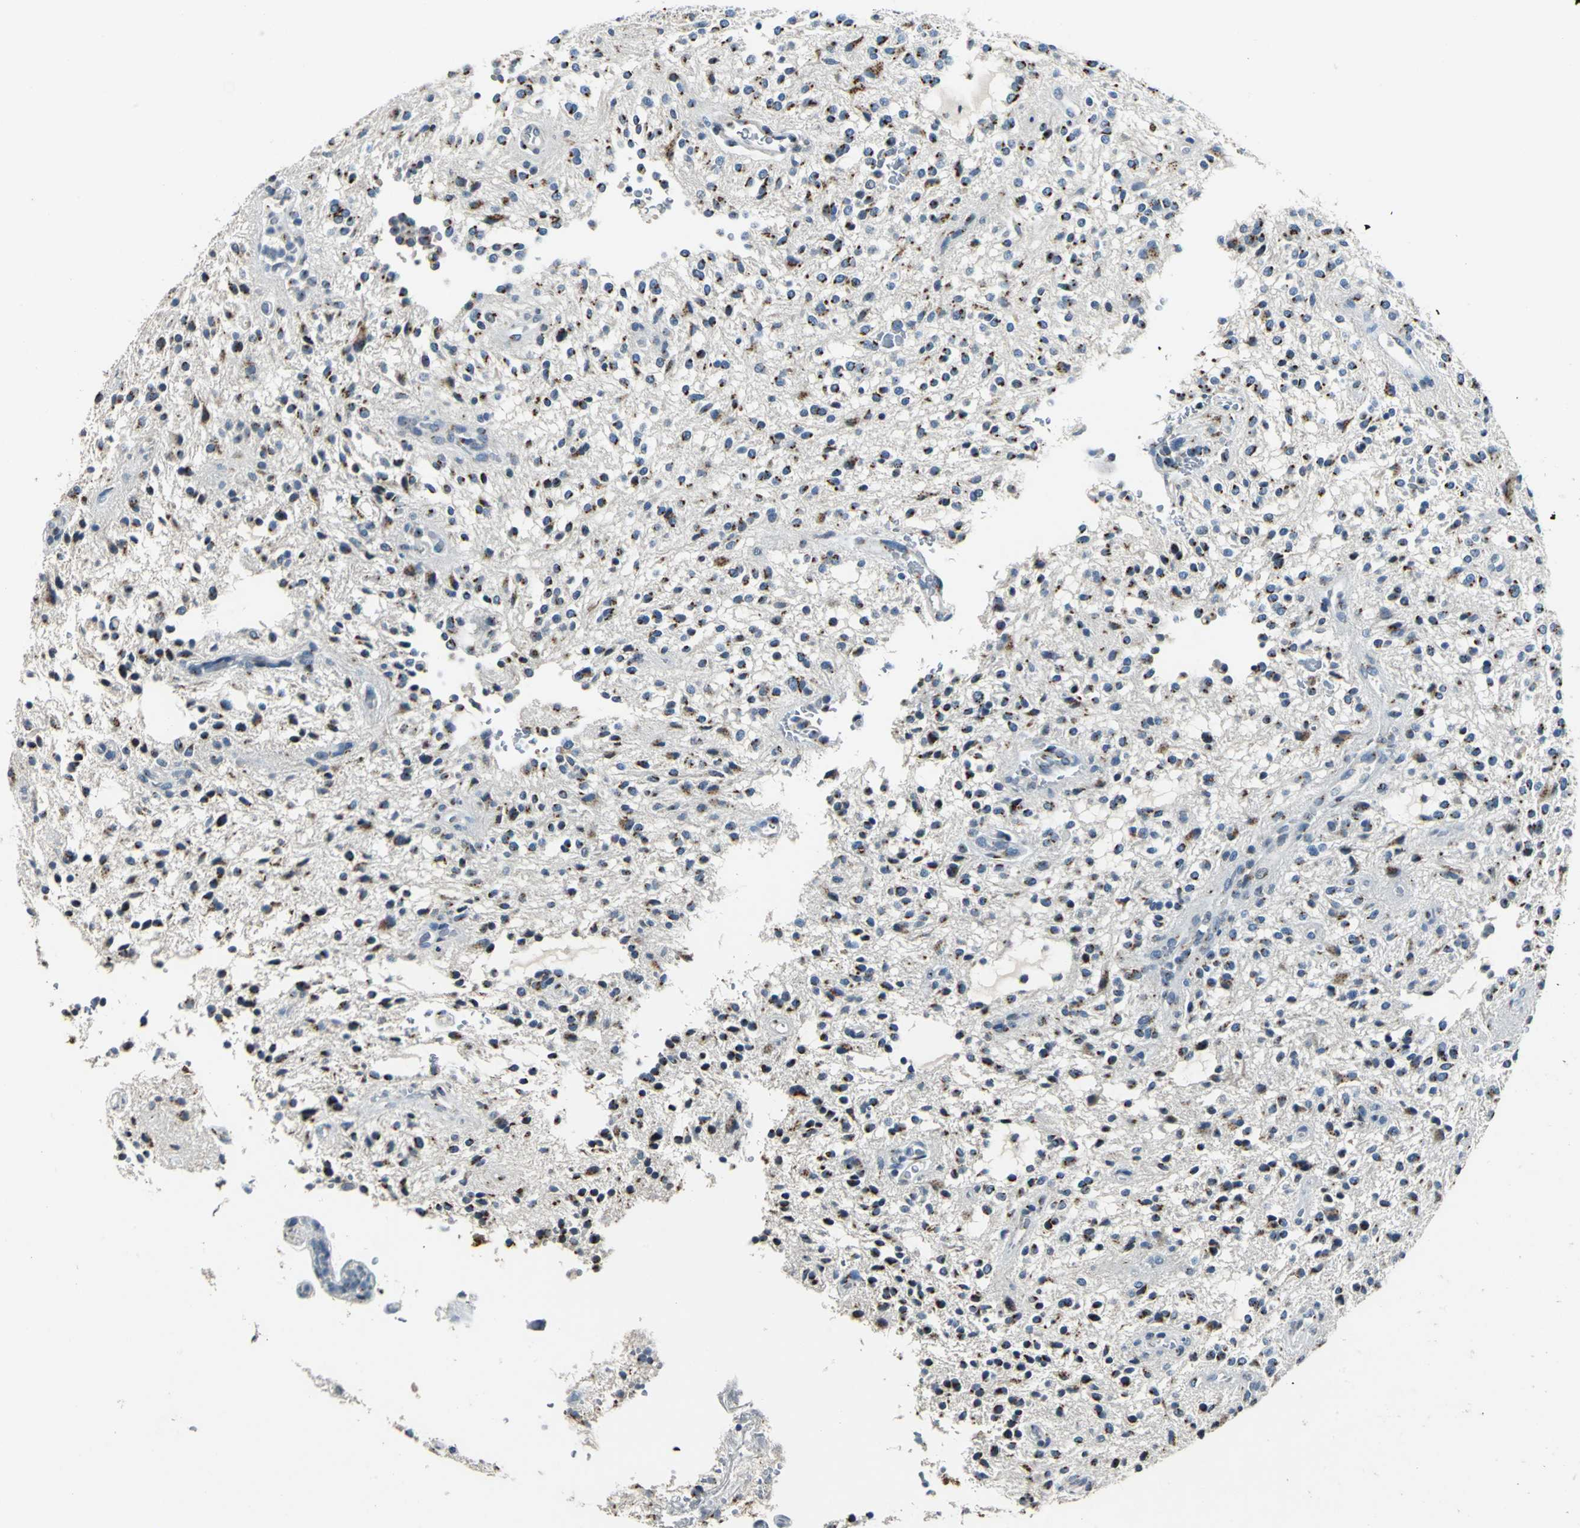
{"staining": {"intensity": "strong", "quantity": ">75%", "location": "cytoplasmic/membranous"}, "tissue": "glioma", "cell_type": "Tumor cells", "image_type": "cancer", "snomed": [{"axis": "morphology", "description": "Glioma, malignant, NOS"}, {"axis": "topography", "description": "Cerebellum"}], "caption": "Immunohistochemistry (IHC) histopathology image of human glioma stained for a protein (brown), which shows high levels of strong cytoplasmic/membranous positivity in about >75% of tumor cells.", "gene": "TMEM115", "patient": {"sex": "female", "age": 10}}